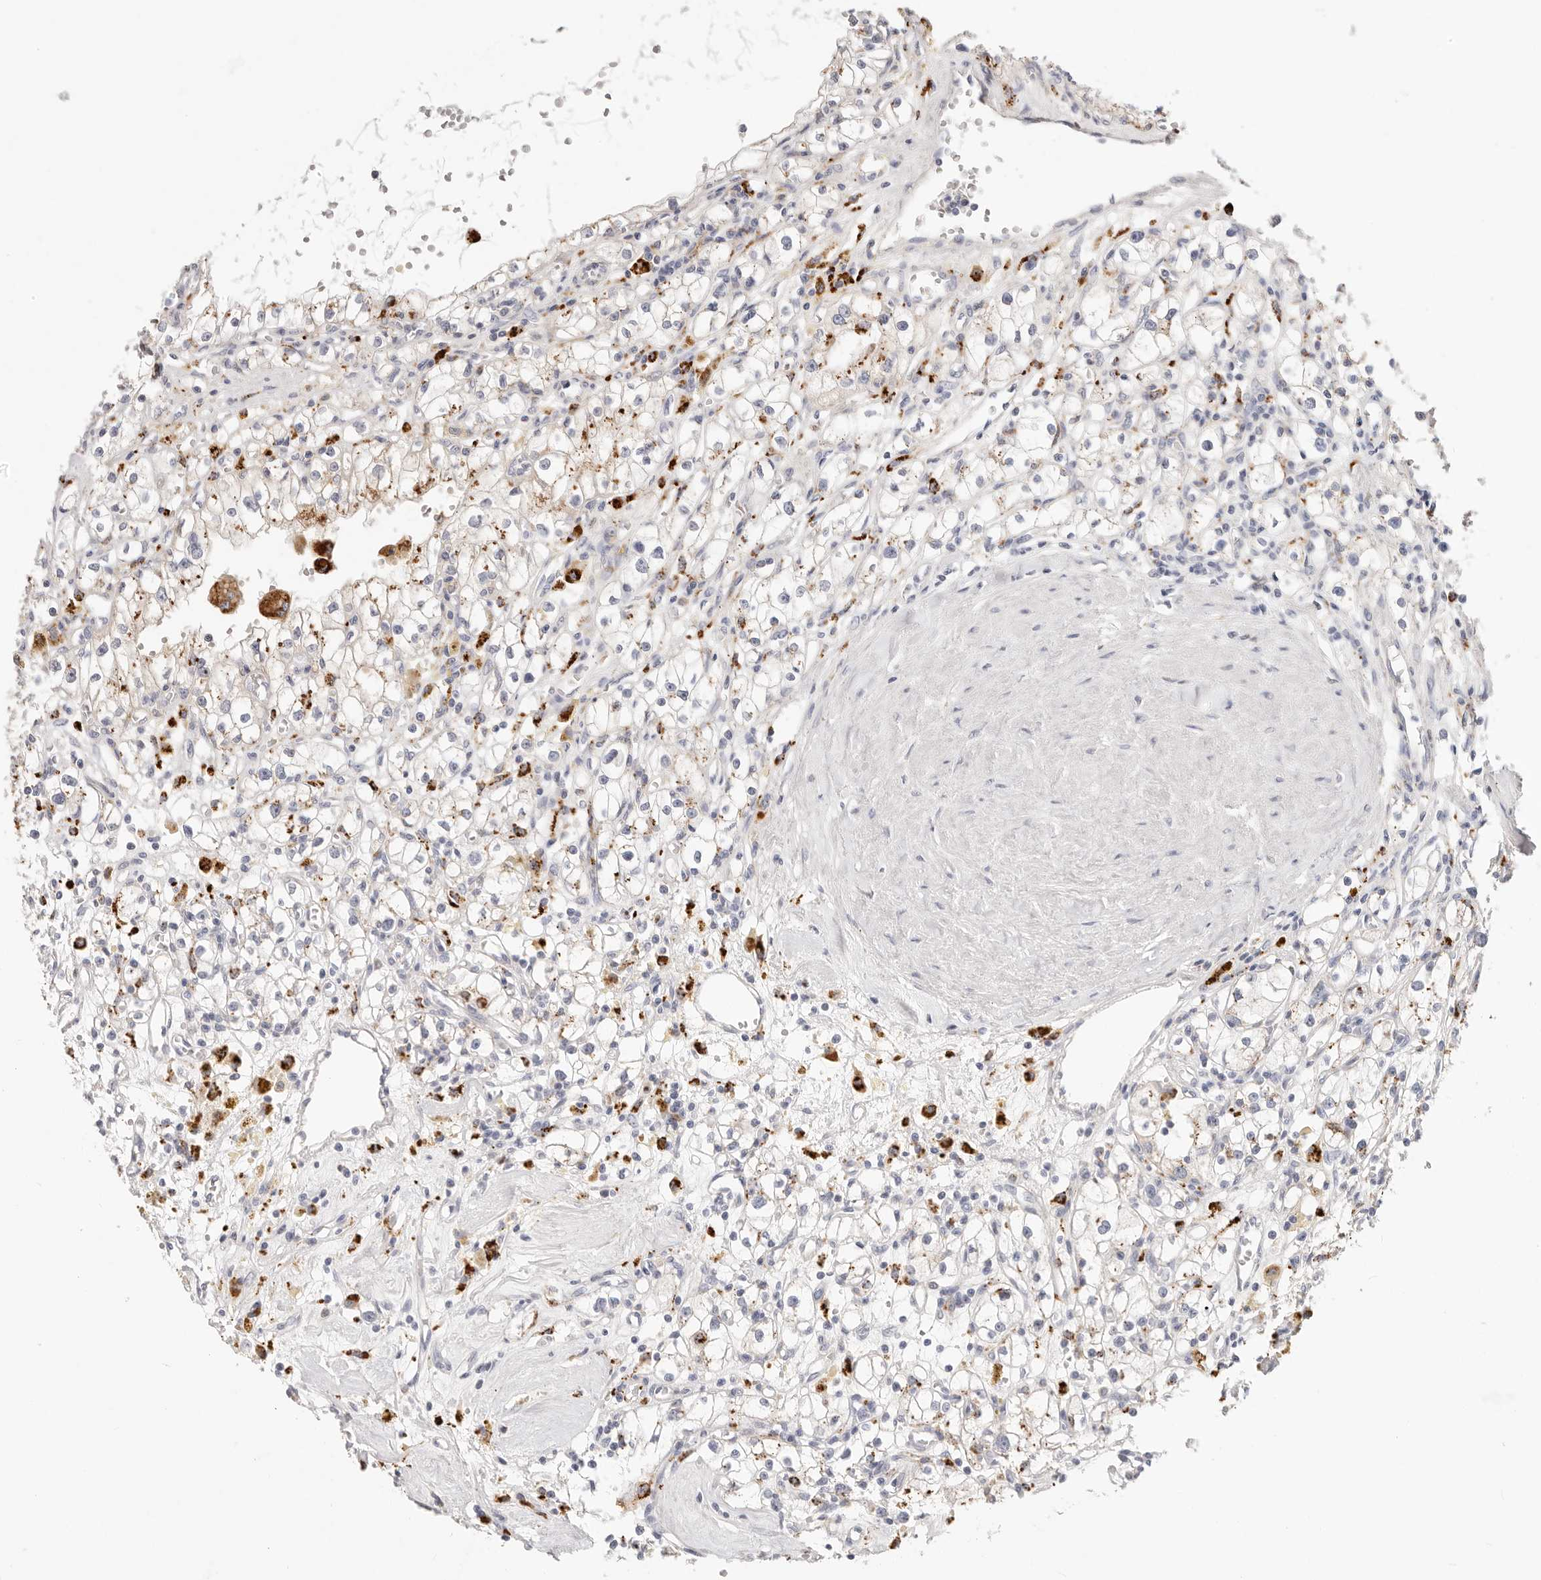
{"staining": {"intensity": "moderate", "quantity": "<25%", "location": "cytoplasmic/membranous"}, "tissue": "renal cancer", "cell_type": "Tumor cells", "image_type": "cancer", "snomed": [{"axis": "morphology", "description": "Adenocarcinoma, NOS"}, {"axis": "topography", "description": "Kidney"}], "caption": "IHC photomicrograph of neoplastic tissue: renal cancer stained using IHC reveals low levels of moderate protein expression localized specifically in the cytoplasmic/membranous of tumor cells, appearing as a cytoplasmic/membranous brown color.", "gene": "STKLD1", "patient": {"sex": "male", "age": 56}}